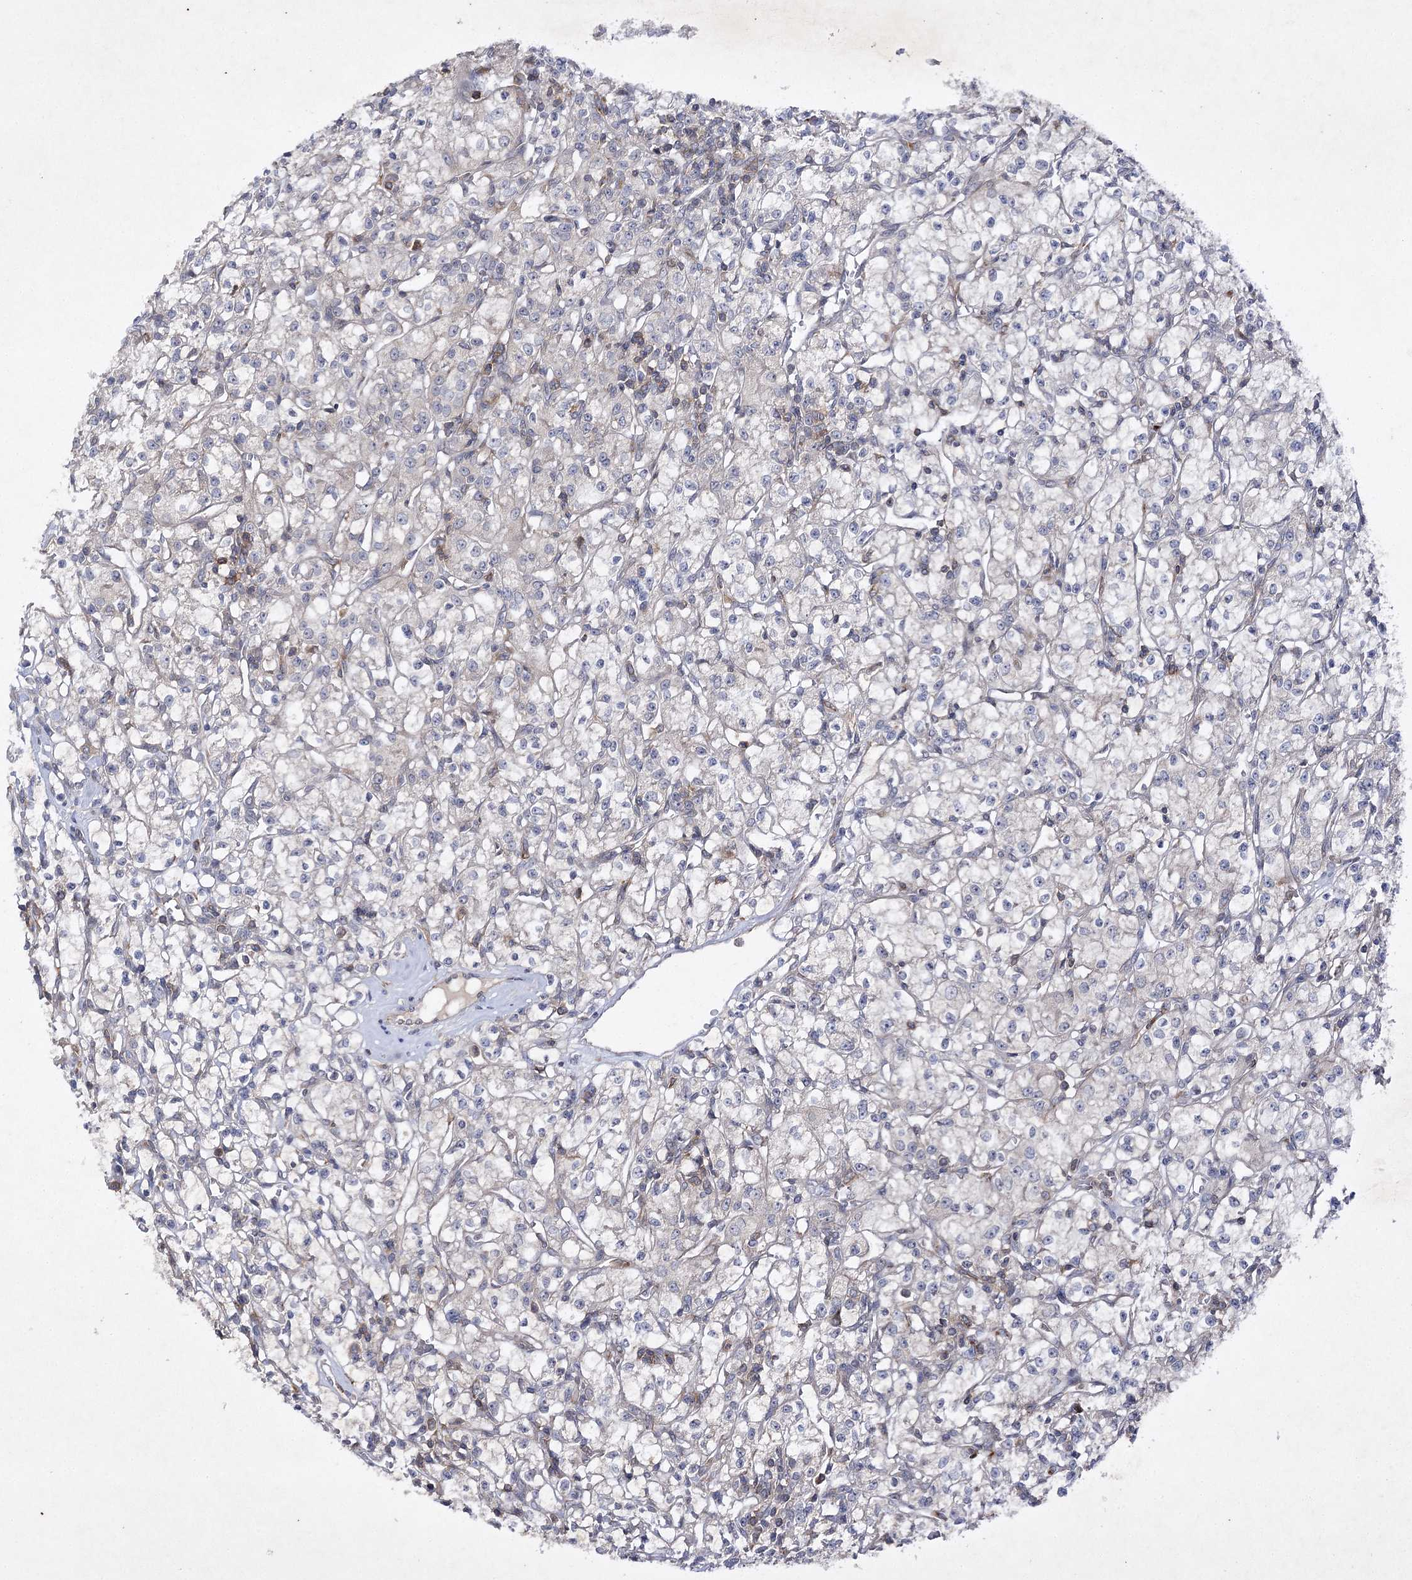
{"staining": {"intensity": "negative", "quantity": "none", "location": "none"}, "tissue": "renal cancer", "cell_type": "Tumor cells", "image_type": "cancer", "snomed": [{"axis": "morphology", "description": "Adenocarcinoma, NOS"}, {"axis": "topography", "description": "Kidney"}], "caption": "An immunohistochemistry photomicrograph of renal cancer (adenocarcinoma) is shown. There is no staining in tumor cells of renal cancer (adenocarcinoma). (DAB IHC visualized using brightfield microscopy, high magnification).", "gene": "BCR", "patient": {"sex": "female", "age": 59}}